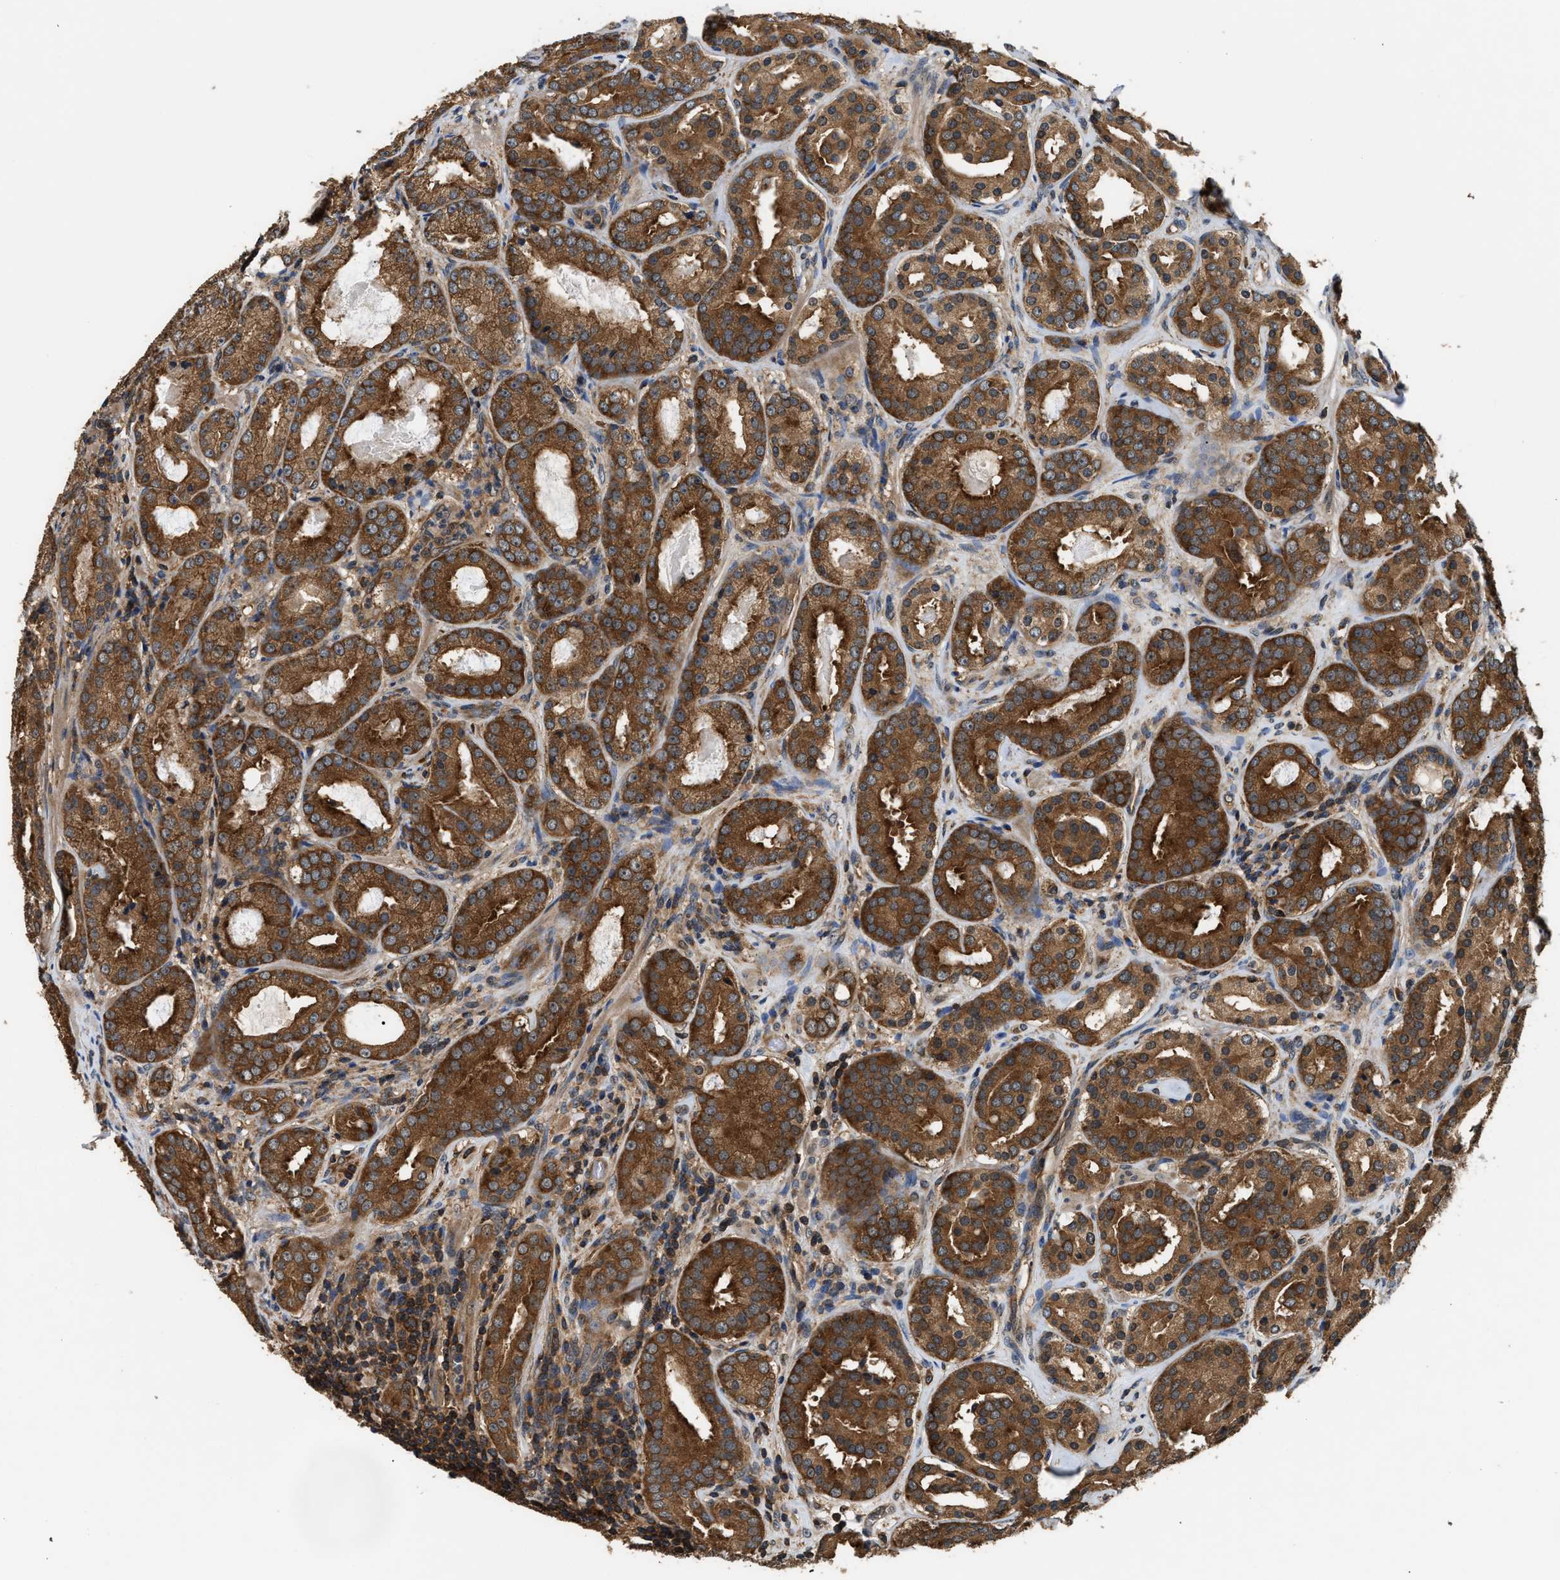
{"staining": {"intensity": "strong", "quantity": ">75%", "location": "cytoplasmic/membranous"}, "tissue": "prostate cancer", "cell_type": "Tumor cells", "image_type": "cancer", "snomed": [{"axis": "morphology", "description": "Adenocarcinoma, Low grade"}, {"axis": "topography", "description": "Prostate"}], "caption": "Prostate cancer (adenocarcinoma (low-grade)) stained with a protein marker exhibits strong staining in tumor cells.", "gene": "DNAJC2", "patient": {"sex": "male", "age": 69}}